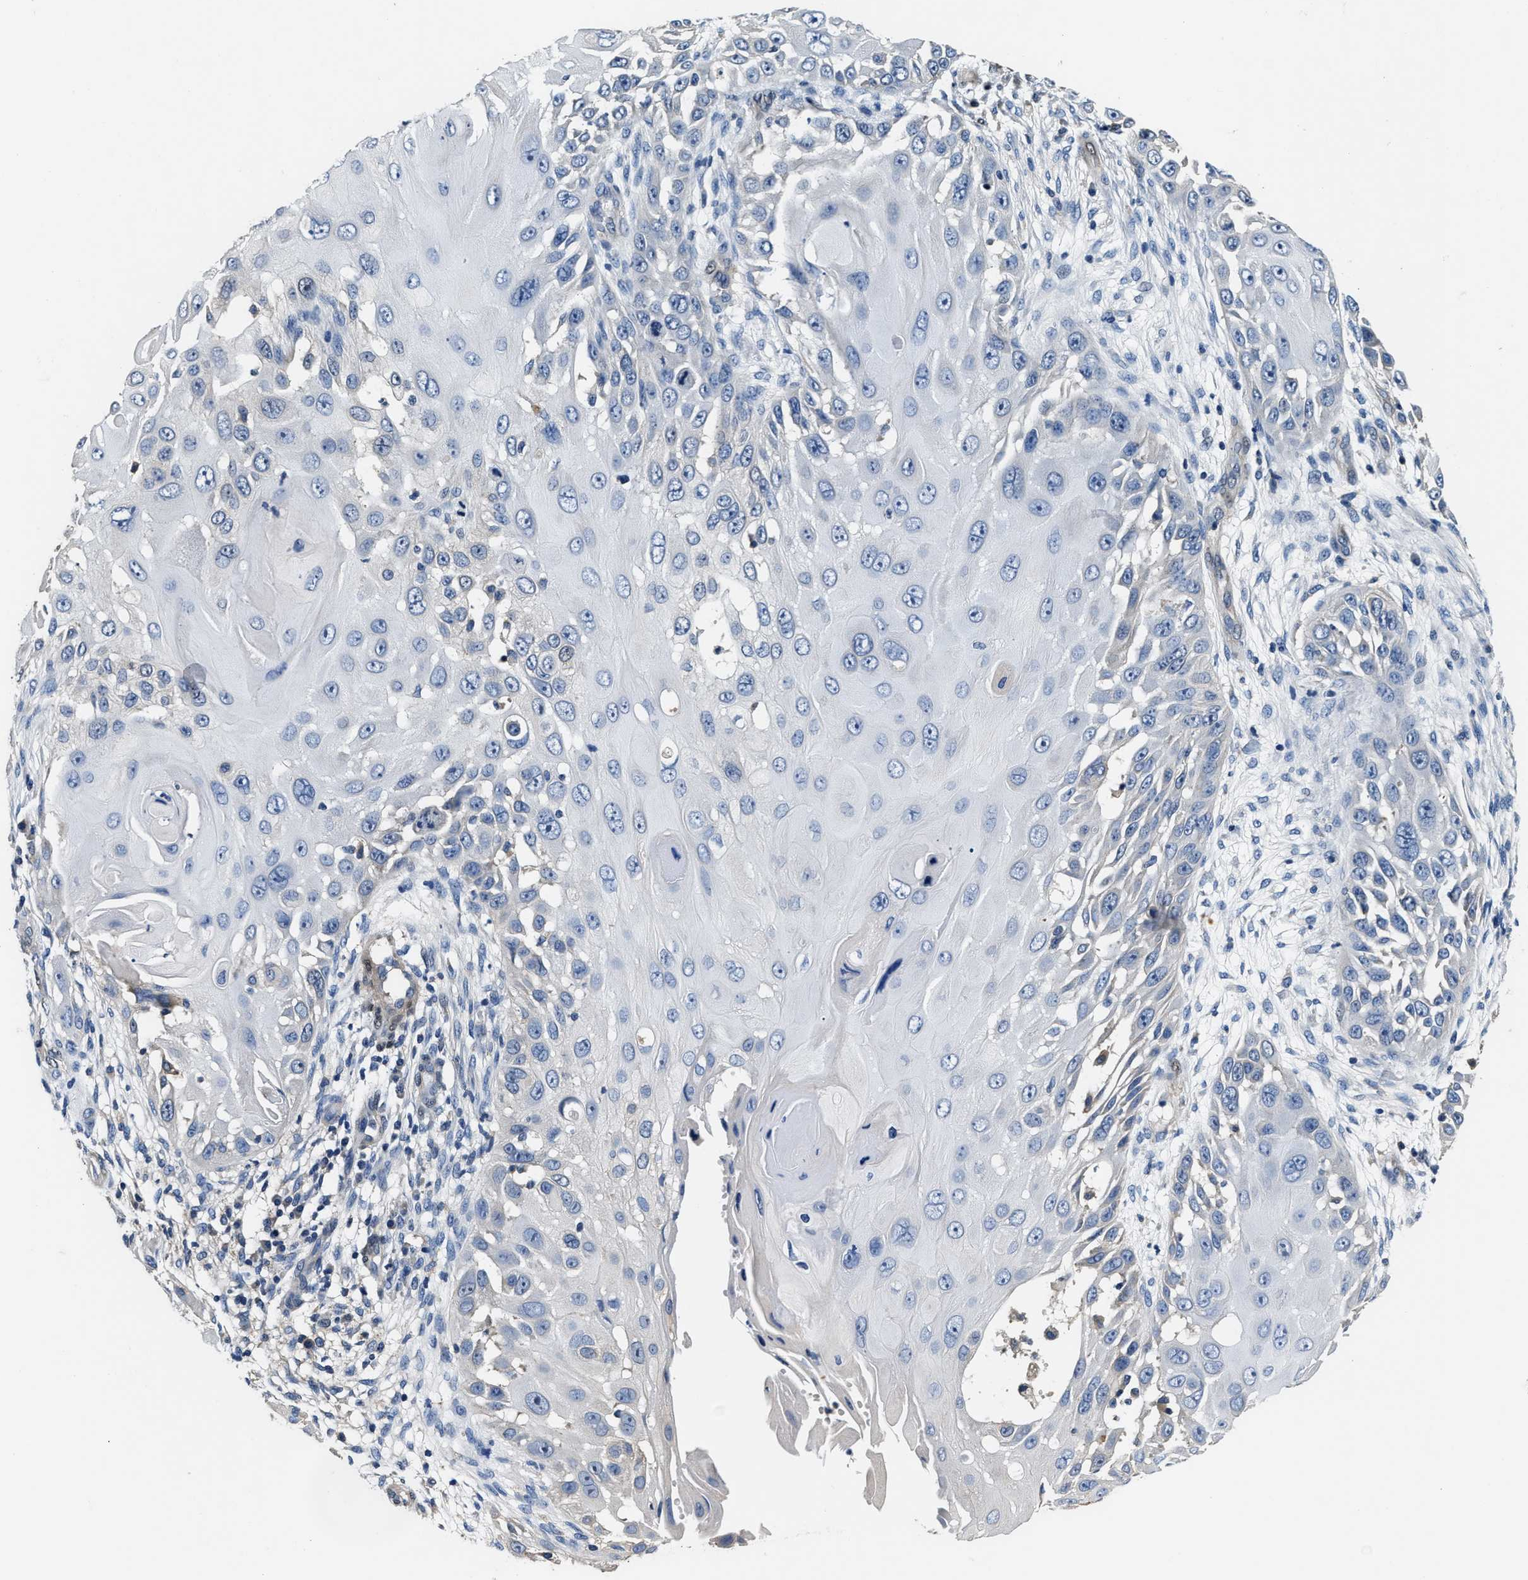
{"staining": {"intensity": "negative", "quantity": "none", "location": "none"}, "tissue": "skin cancer", "cell_type": "Tumor cells", "image_type": "cancer", "snomed": [{"axis": "morphology", "description": "Squamous cell carcinoma, NOS"}, {"axis": "topography", "description": "Skin"}], "caption": "Skin cancer (squamous cell carcinoma) was stained to show a protein in brown. There is no significant staining in tumor cells.", "gene": "ANKIB1", "patient": {"sex": "female", "age": 44}}